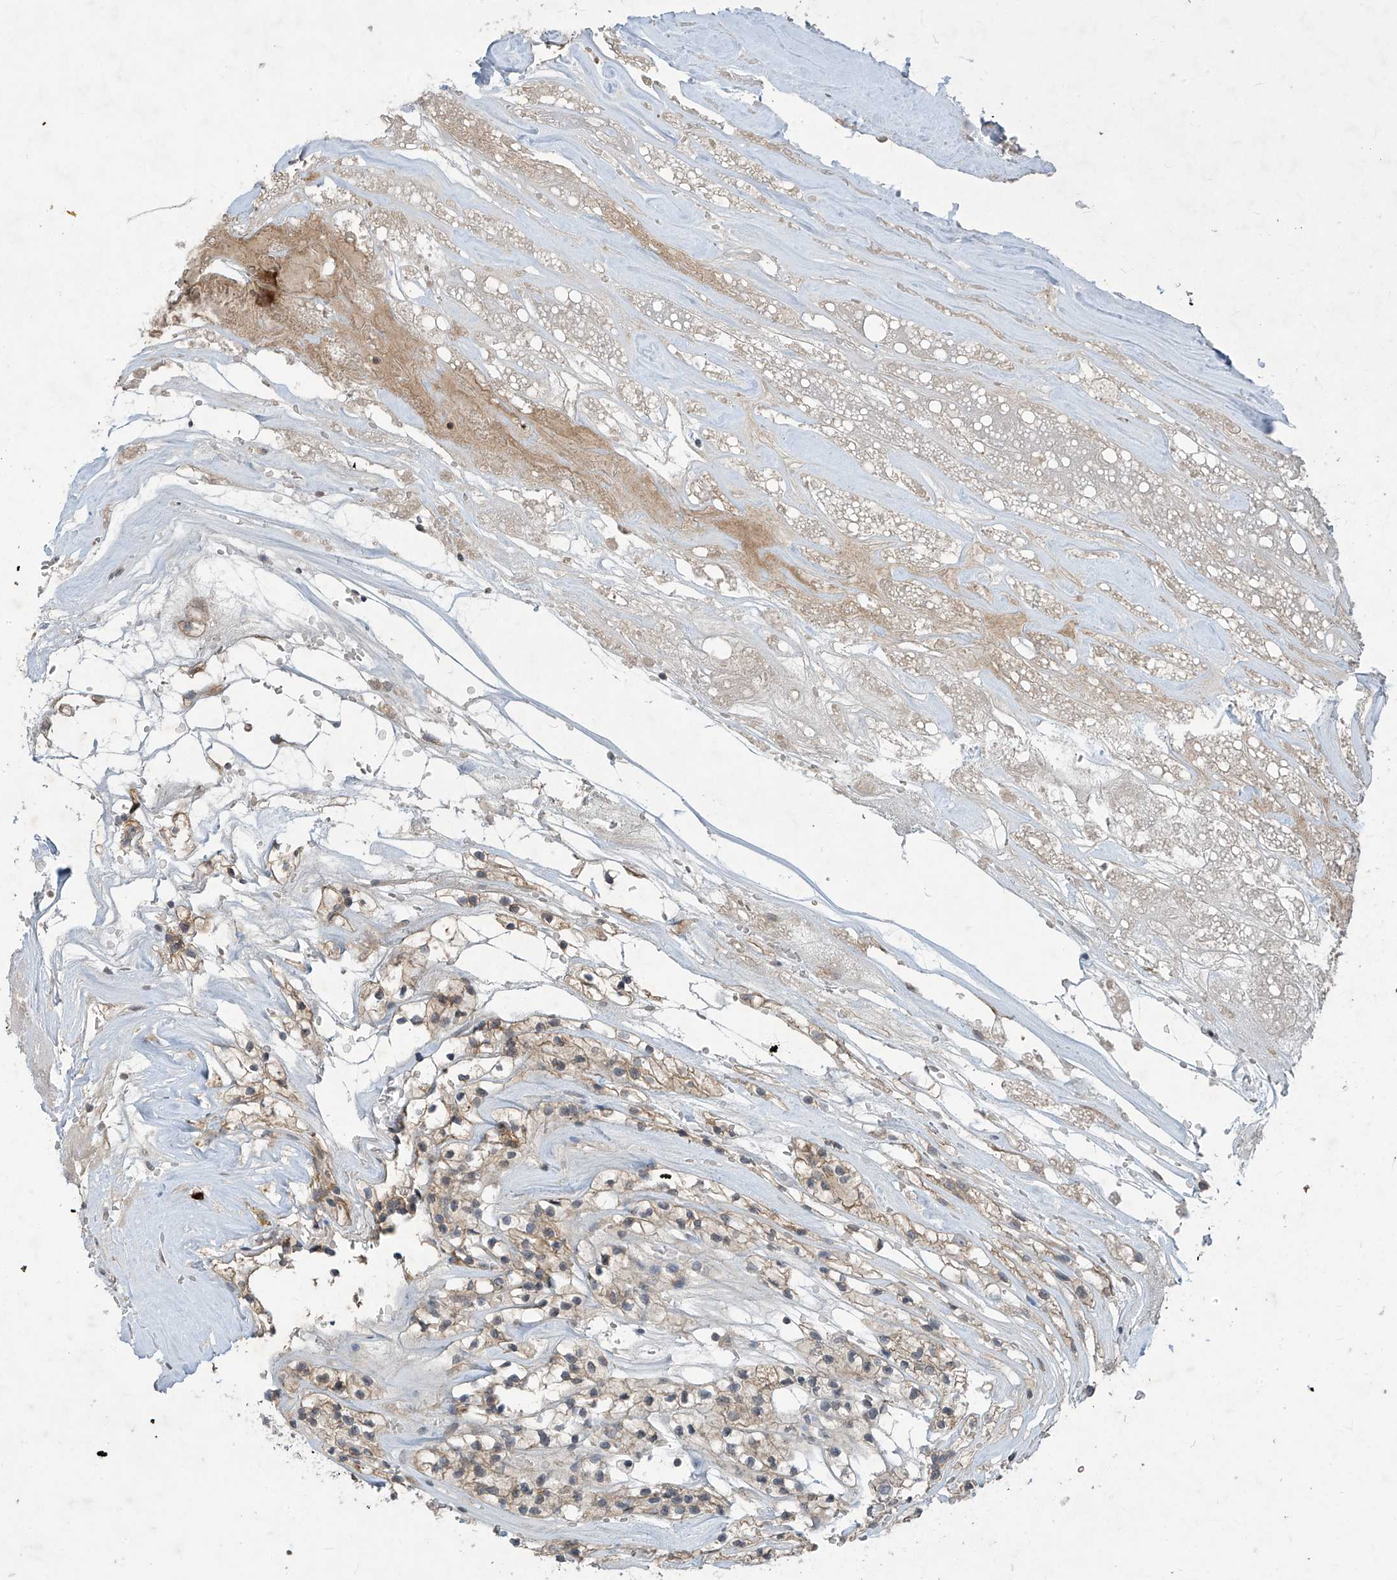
{"staining": {"intensity": "moderate", "quantity": ">75%", "location": "cytoplasmic/membranous"}, "tissue": "renal cancer", "cell_type": "Tumor cells", "image_type": "cancer", "snomed": [{"axis": "morphology", "description": "Adenocarcinoma, NOS"}, {"axis": "topography", "description": "Kidney"}], "caption": "Renal cancer (adenocarcinoma) stained with immunohistochemistry exhibits moderate cytoplasmic/membranous staining in approximately >75% of tumor cells.", "gene": "DGKQ", "patient": {"sex": "female", "age": 57}}